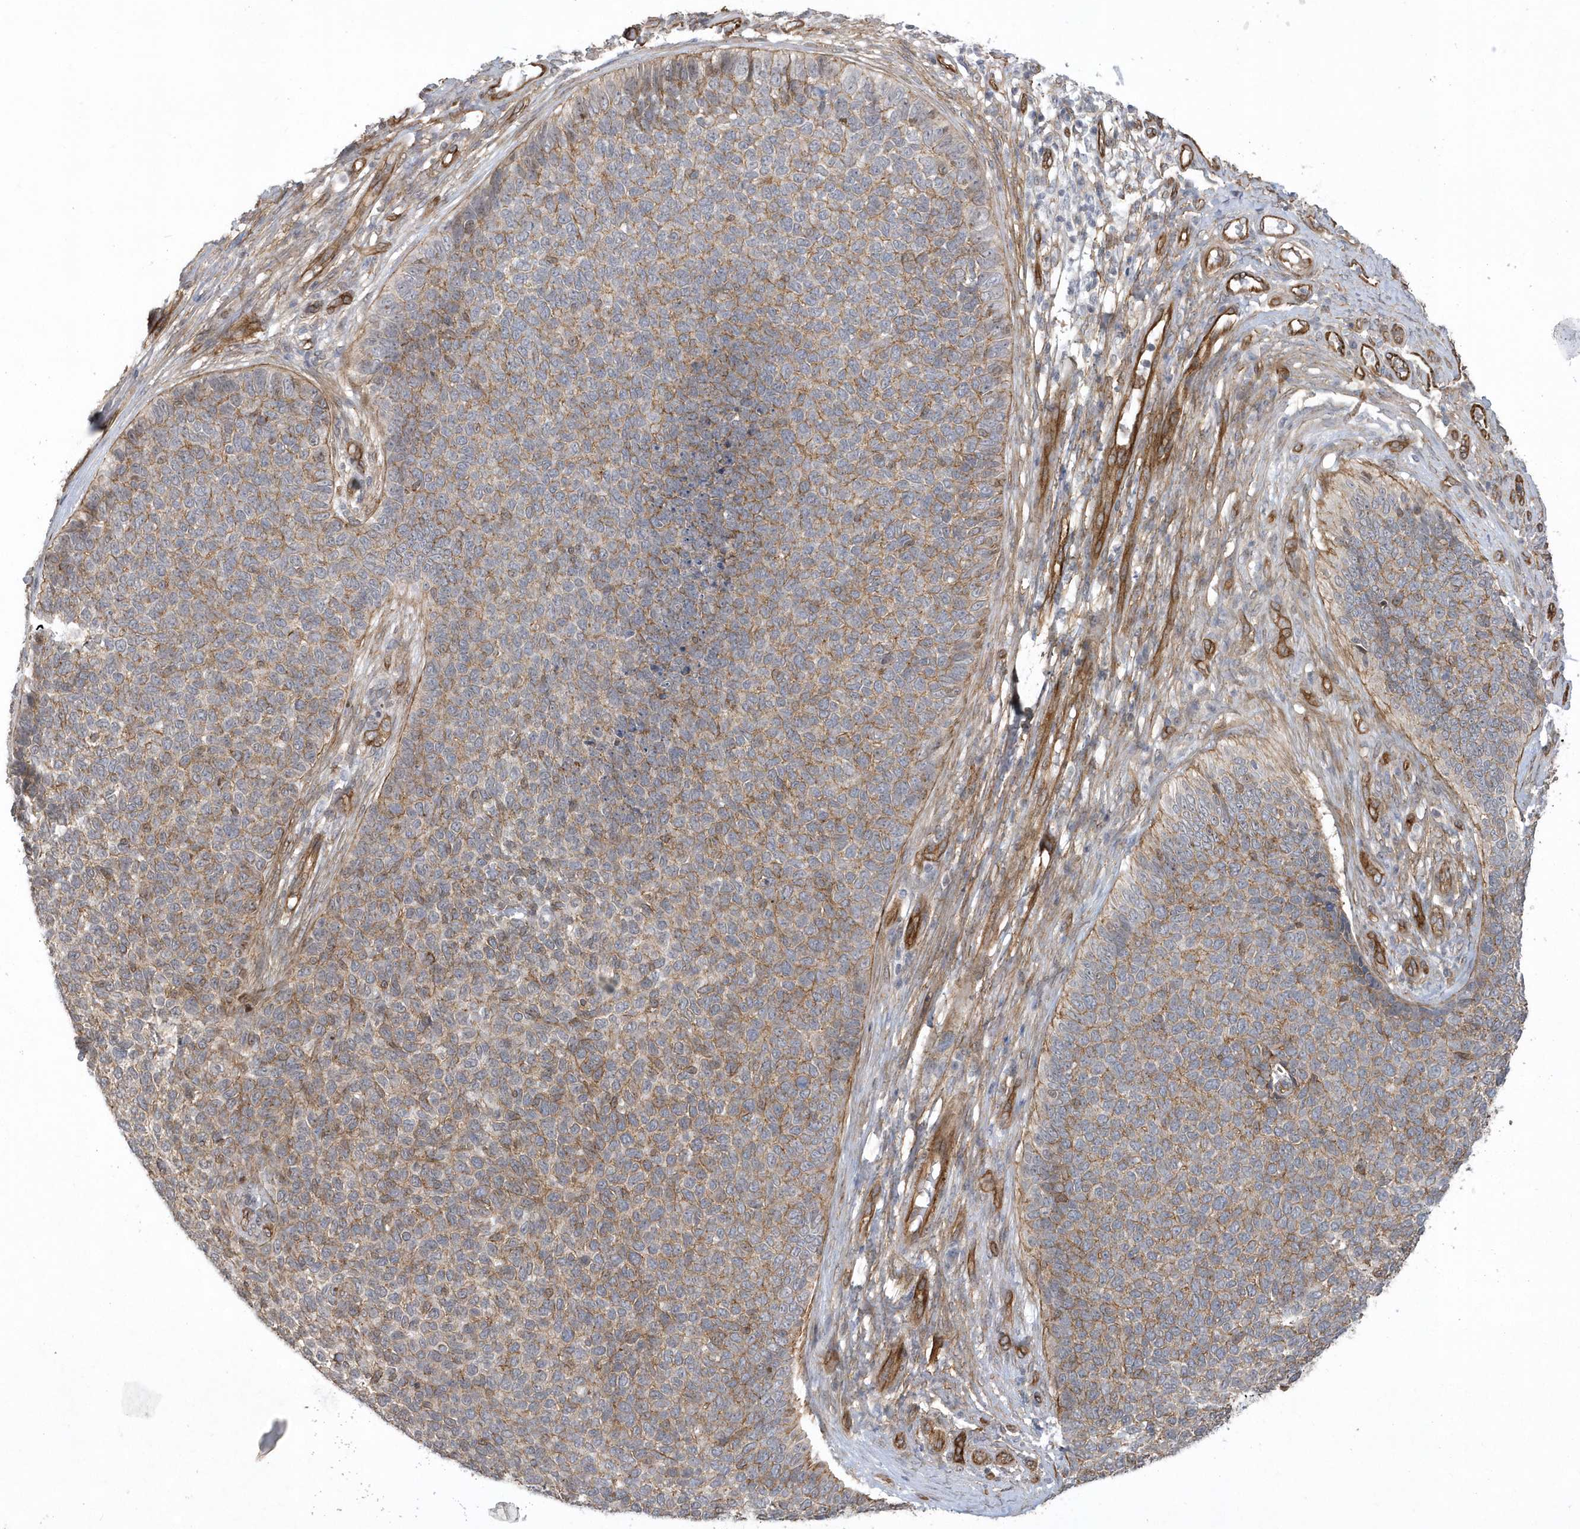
{"staining": {"intensity": "moderate", "quantity": ">75%", "location": "cytoplasmic/membranous"}, "tissue": "skin cancer", "cell_type": "Tumor cells", "image_type": "cancer", "snomed": [{"axis": "morphology", "description": "Basal cell carcinoma"}, {"axis": "topography", "description": "Skin"}], "caption": "This is a histology image of IHC staining of skin cancer, which shows moderate staining in the cytoplasmic/membranous of tumor cells.", "gene": "RAI14", "patient": {"sex": "female", "age": 84}}